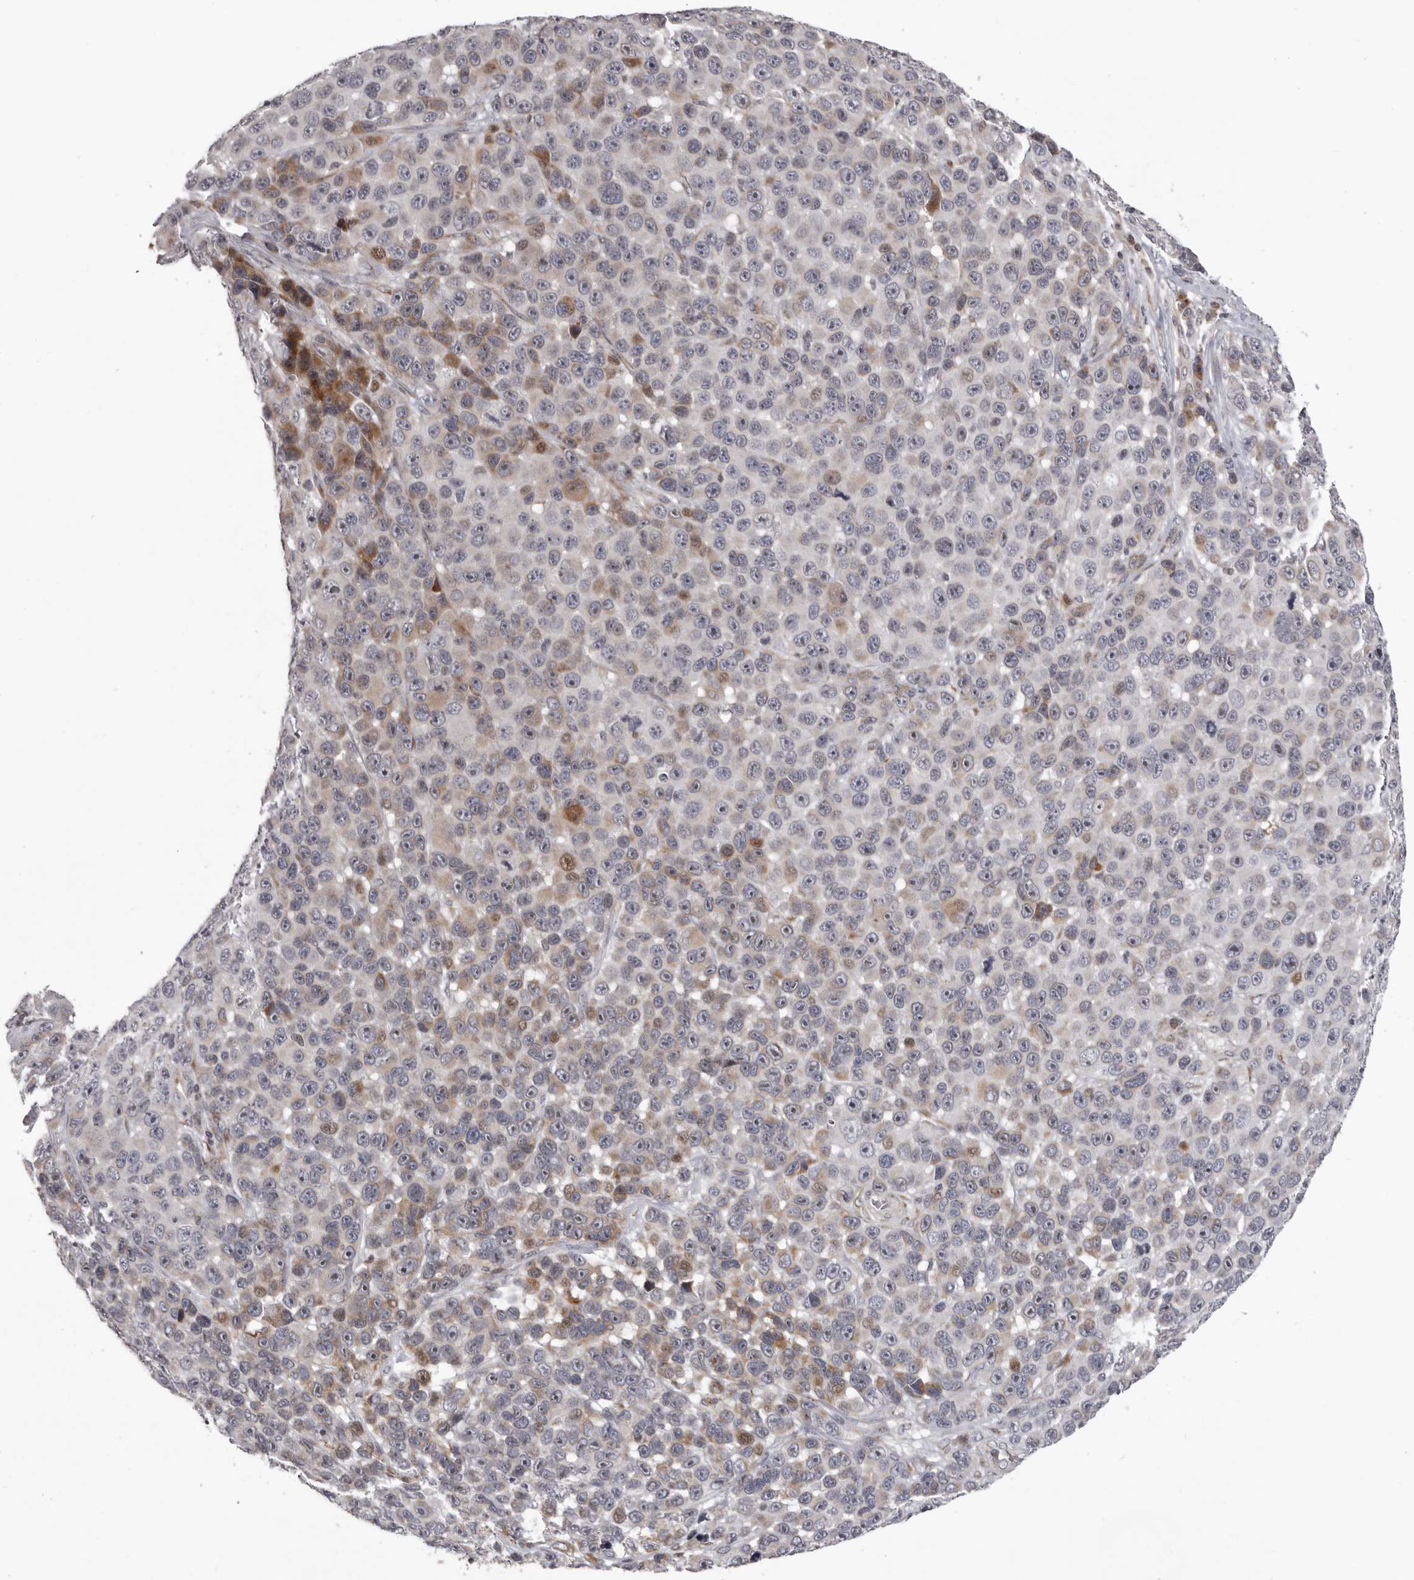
{"staining": {"intensity": "moderate", "quantity": "<25%", "location": "cytoplasmic/membranous"}, "tissue": "melanoma", "cell_type": "Tumor cells", "image_type": "cancer", "snomed": [{"axis": "morphology", "description": "Malignant melanoma, NOS"}, {"axis": "topography", "description": "Skin"}], "caption": "There is low levels of moderate cytoplasmic/membranous positivity in tumor cells of malignant melanoma, as demonstrated by immunohistochemical staining (brown color).", "gene": "AZIN1", "patient": {"sex": "male", "age": 53}}